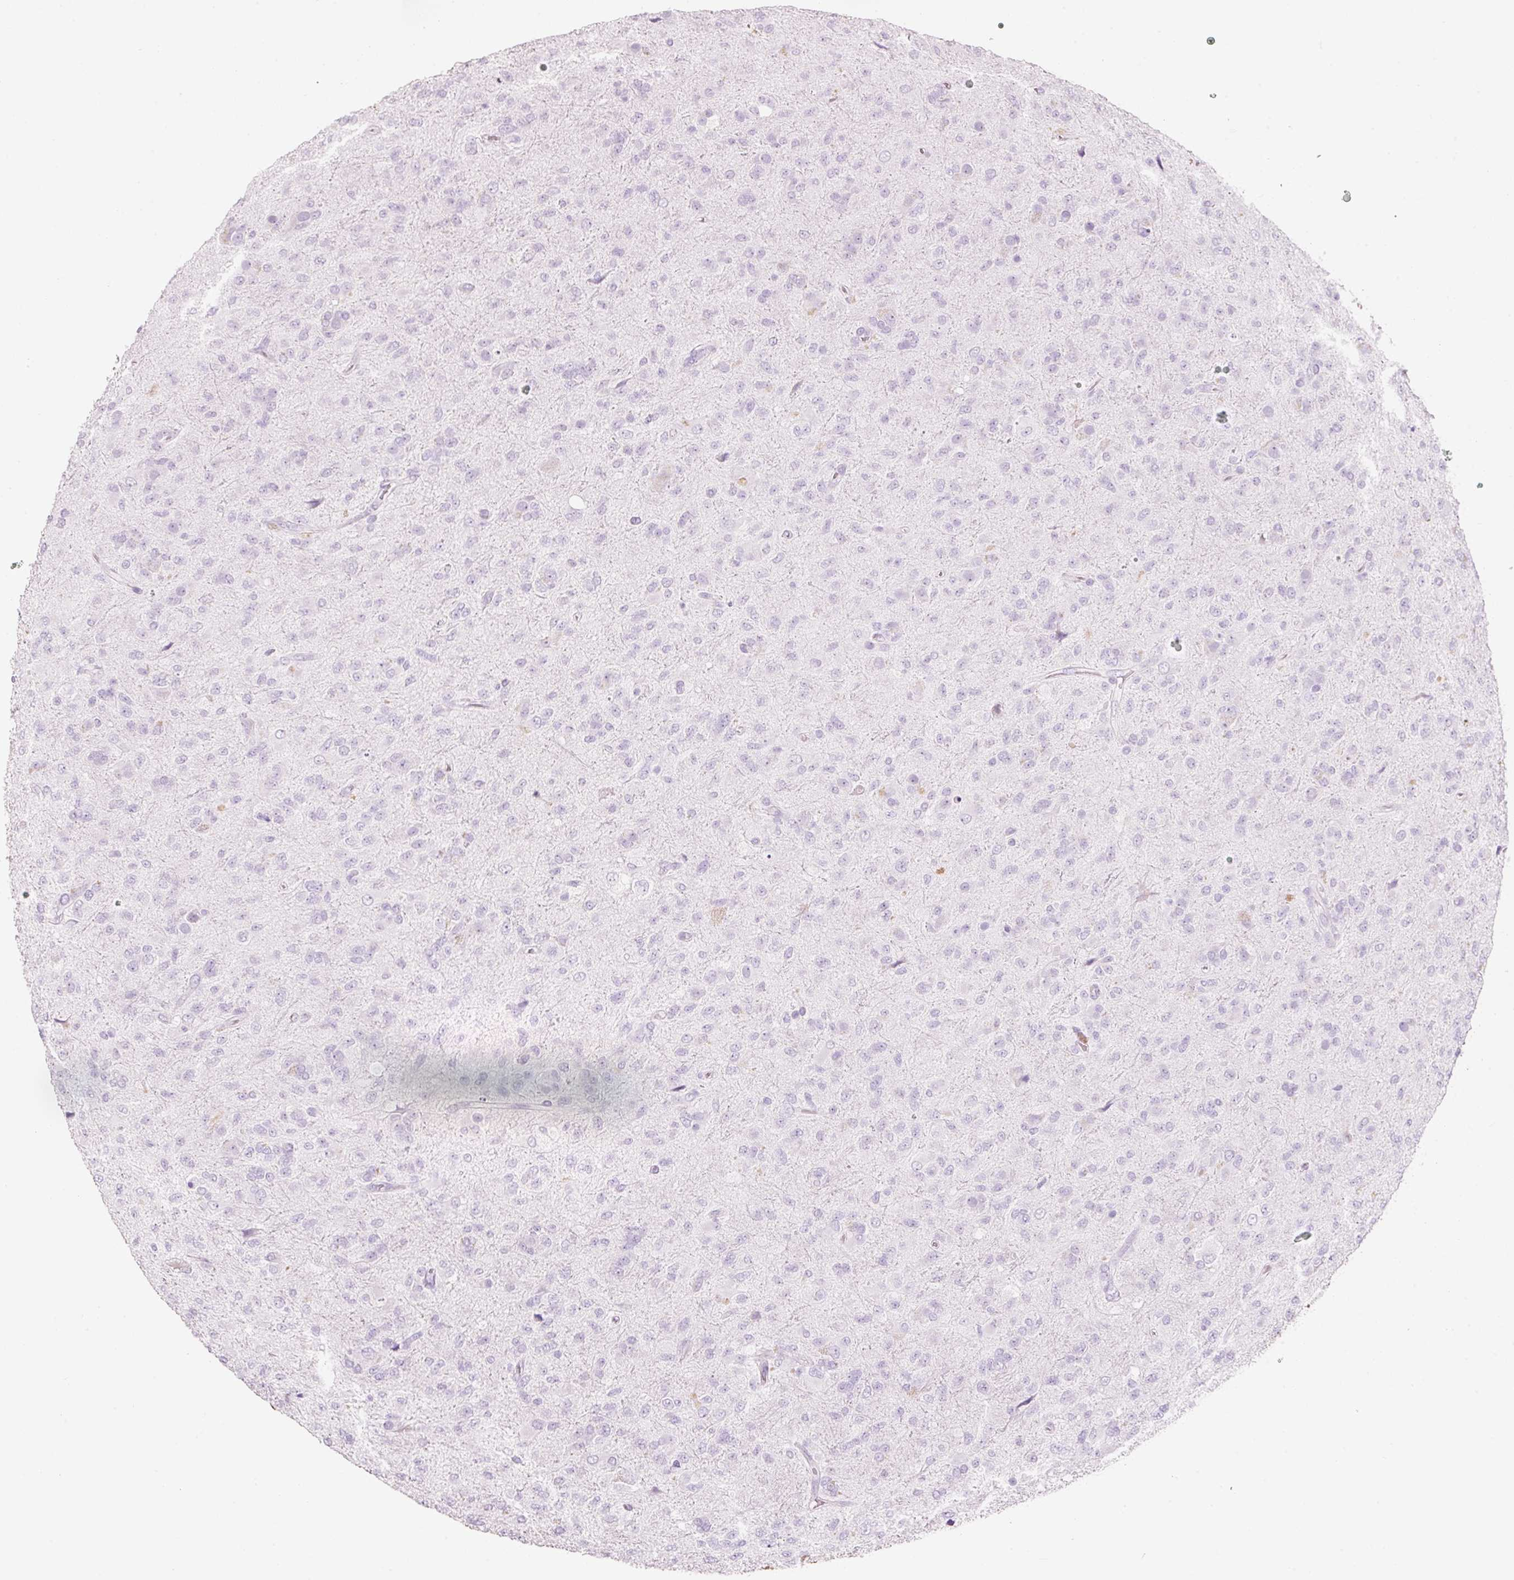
{"staining": {"intensity": "negative", "quantity": "none", "location": "none"}, "tissue": "glioma", "cell_type": "Tumor cells", "image_type": "cancer", "snomed": [{"axis": "morphology", "description": "Glioma, malignant, Low grade"}, {"axis": "topography", "description": "Brain"}], "caption": "The immunohistochemistry (IHC) histopathology image has no significant staining in tumor cells of malignant low-grade glioma tissue.", "gene": "MFAP4", "patient": {"sex": "male", "age": 65}}